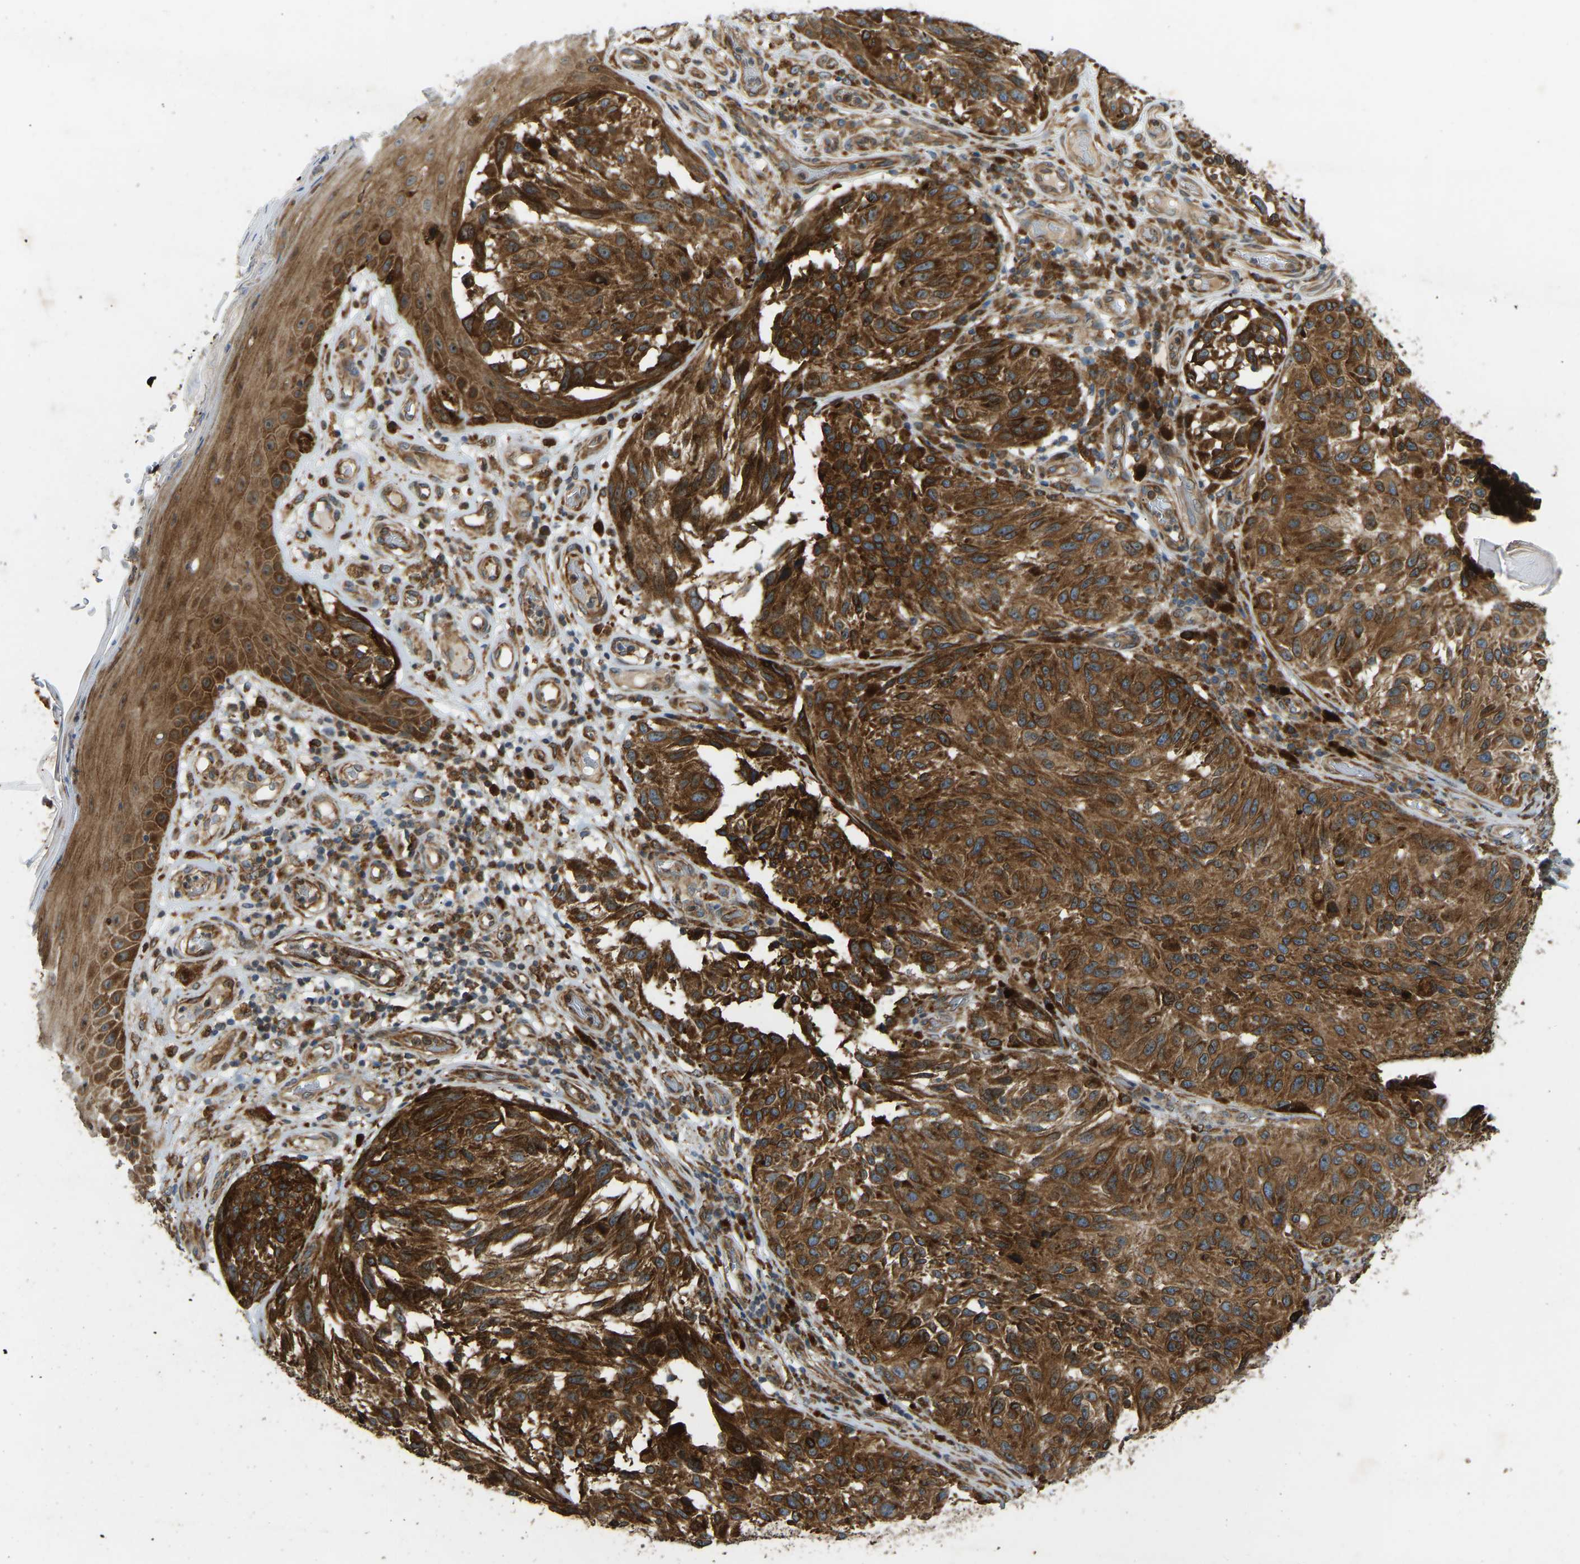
{"staining": {"intensity": "strong", "quantity": ">75%", "location": "cytoplasmic/membranous"}, "tissue": "melanoma", "cell_type": "Tumor cells", "image_type": "cancer", "snomed": [{"axis": "morphology", "description": "Malignant melanoma, NOS"}, {"axis": "topography", "description": "Skin"}], "caption": "High-power microscopy captured an immunohistochemistry (IHC) image of malignant melanoma, revealing strong cytoplasmic/membranous staining in about >75% of tumor cells. (Brightfield microscopy of DAB IHC at high magnification).", "gene": "OS9", "patient": {"sex": "female", "age": 73}}